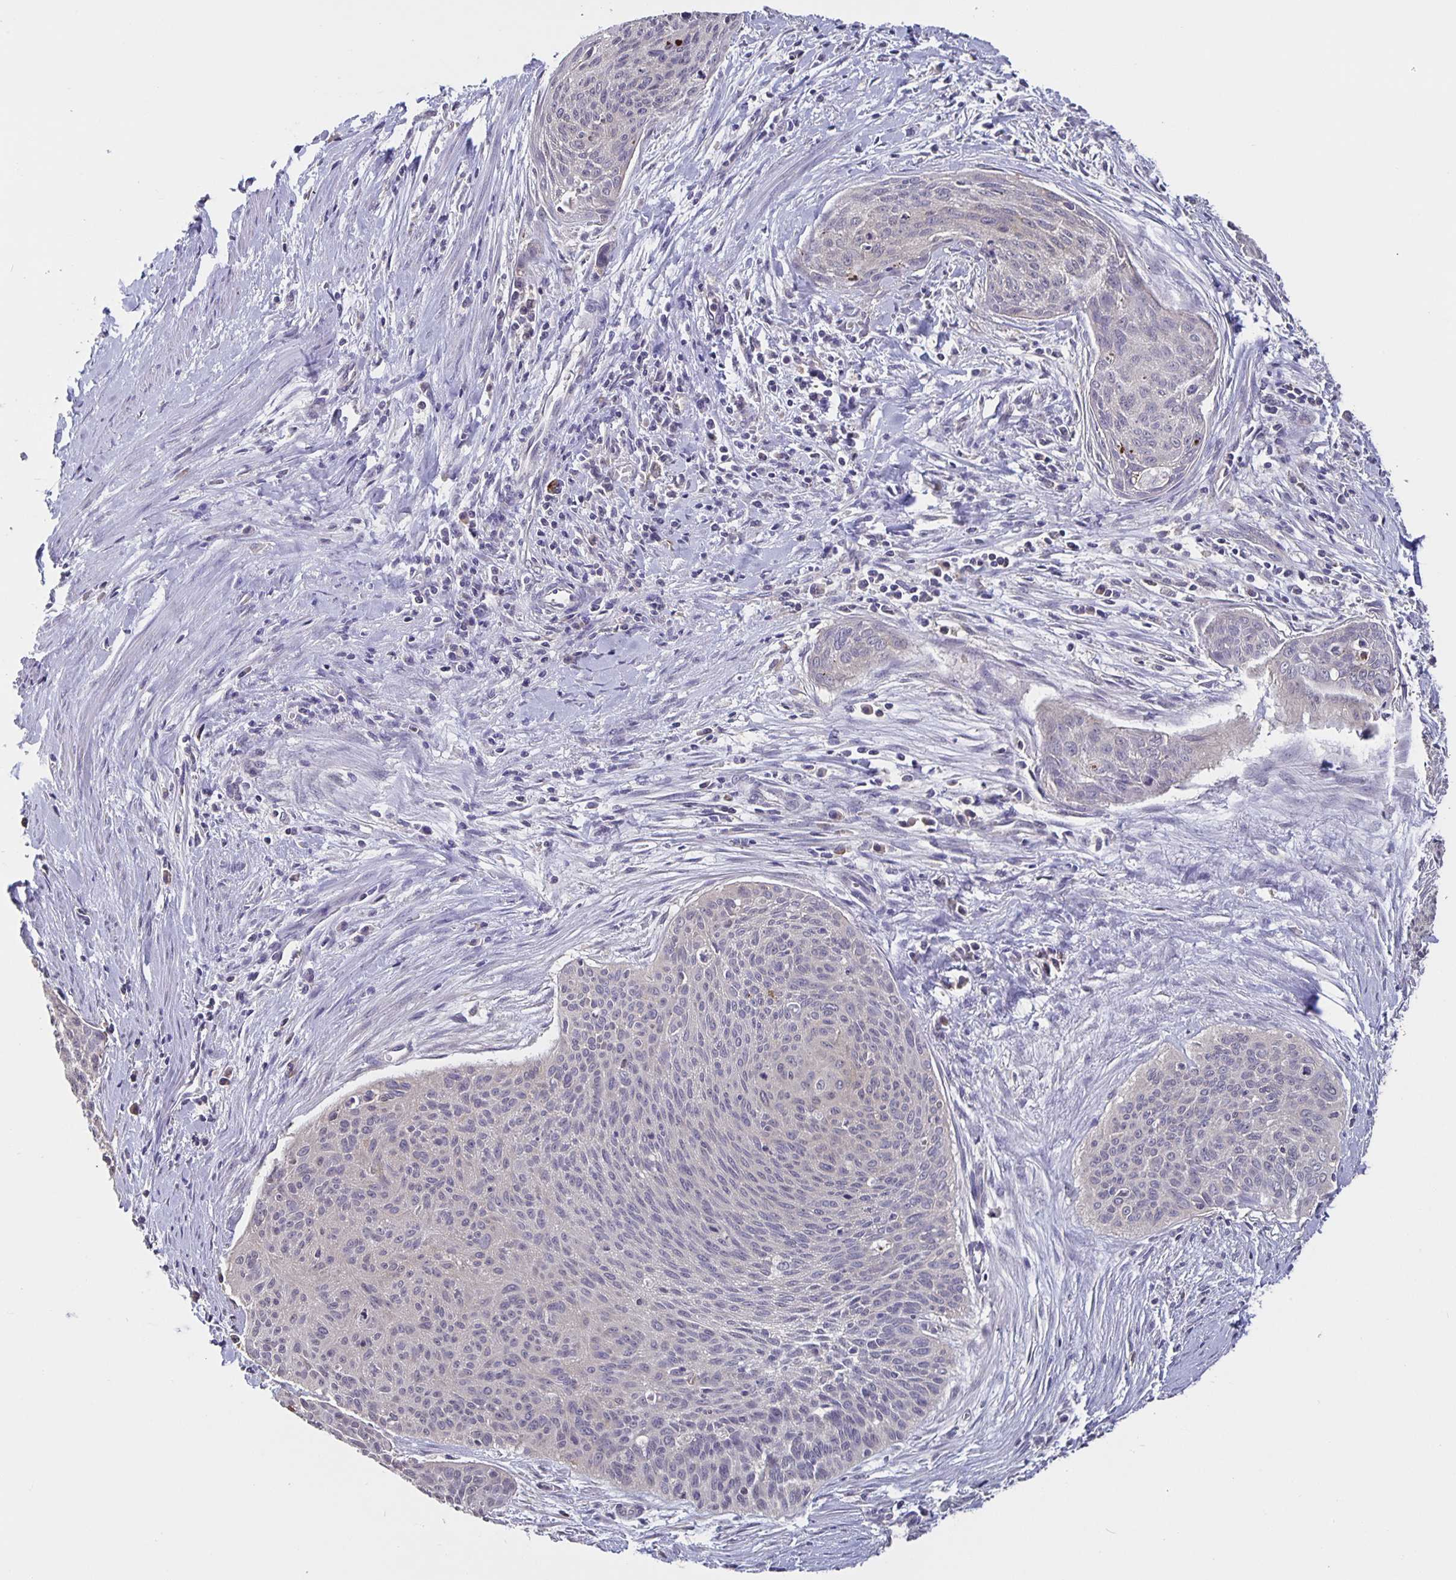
{"staining": {"intensity": "negative", "quantity": "none", "location": "none"}, "tissue": "cervical cancer", "cell_type": "Tumor cells", "image_type": "cancer", "snomed": [{"axis": "morphology", "description": "Squamous cell carcinoma, NOS"}, {"axis": "topography", "description": "Cervix"}], "caption": "Immunohistochemical staining of squamous cell carcinoma (cervical) demonstrates no significant staining in tumor cells.", "gene": "FEM1C", "patient": {"sex": "female", "age": 55}}